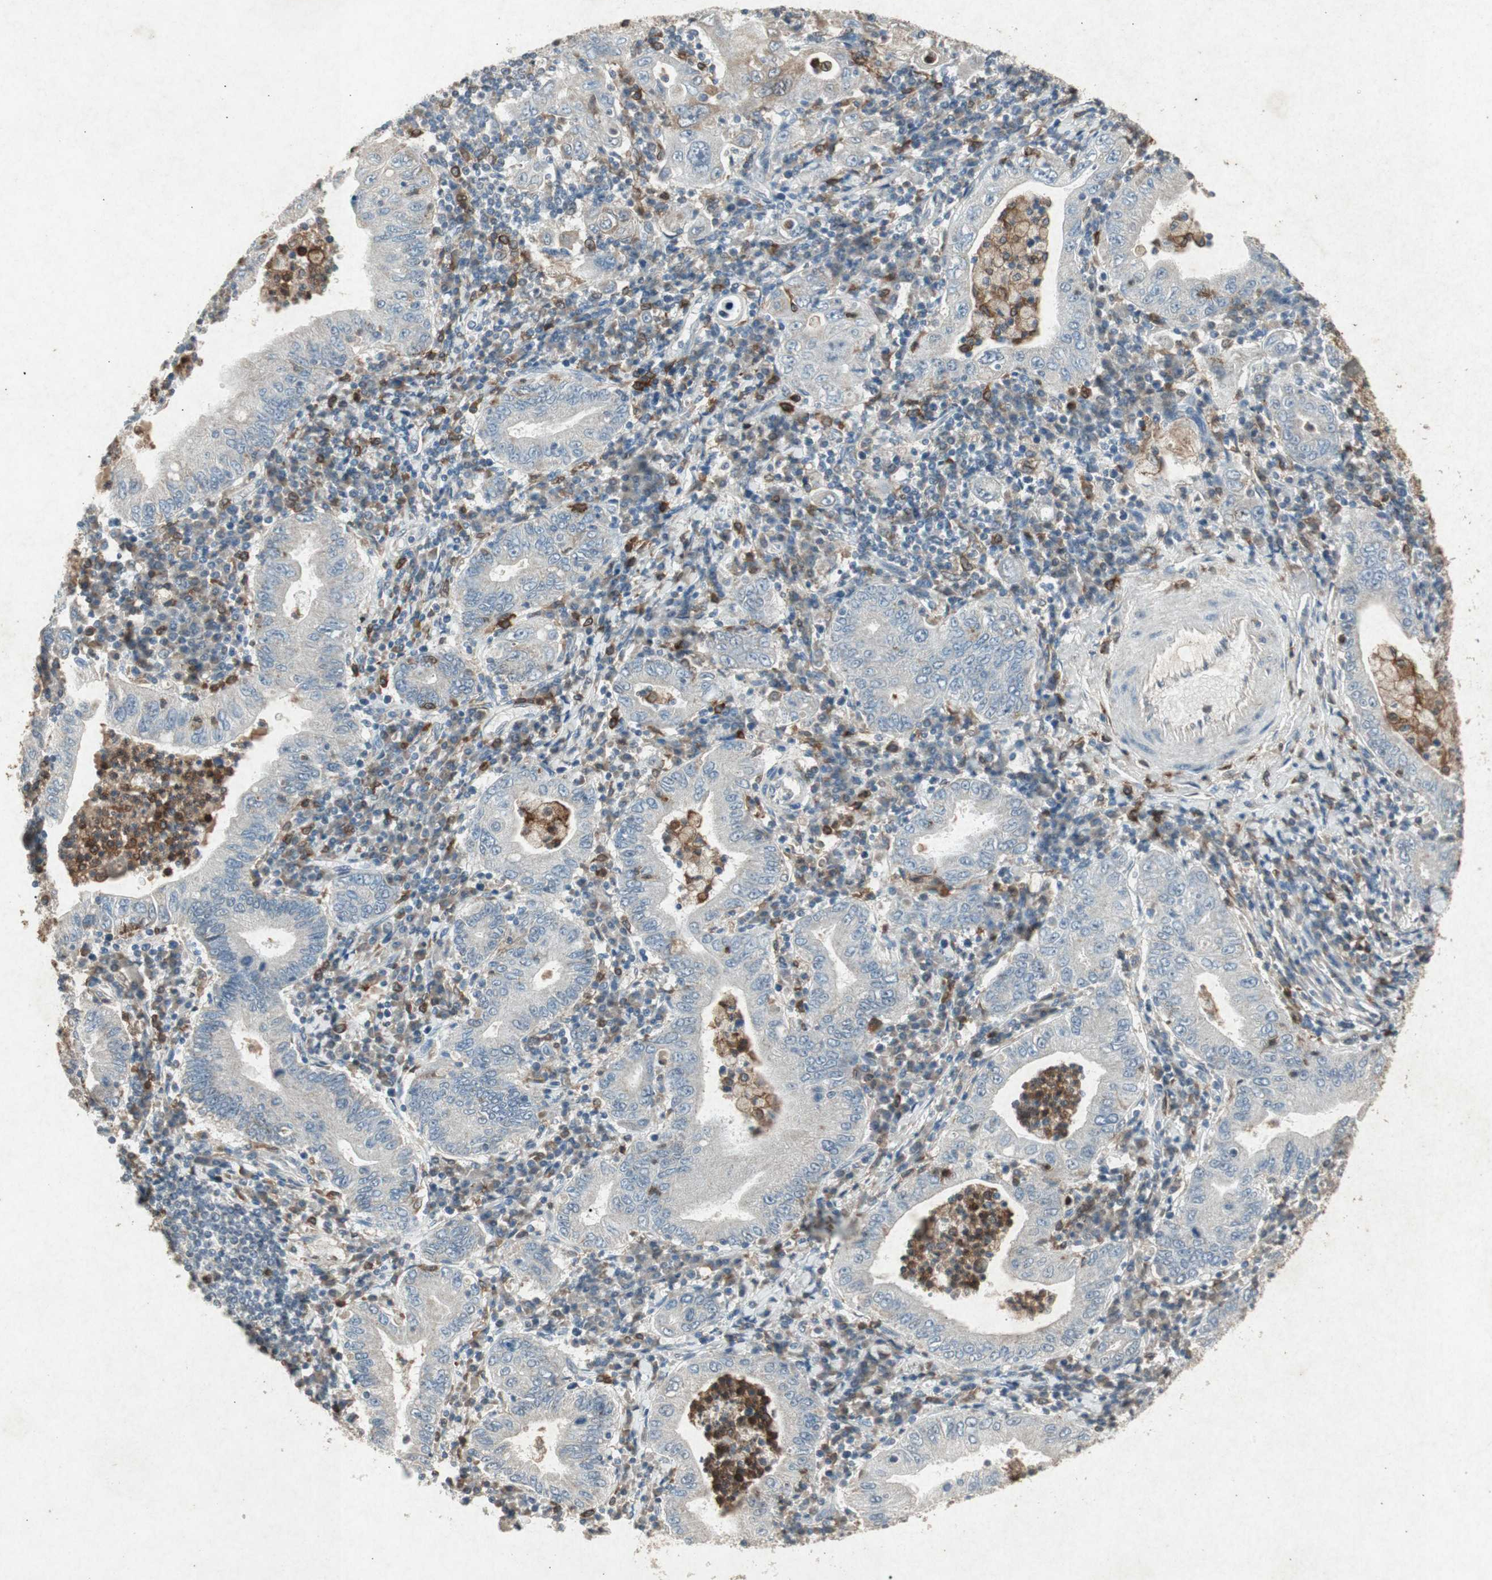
{"staining": {"intensity": "negative", "quantity": "none", "location": "none"}, "tissue": "stomach cancer", "cell_type": "Tumor cells", "image_type": "cancer", "snomed": [{"axis": "morphology", "description": "Normal tissue, NOS"}, {"axis": "morphology", "description": "Adenocarcinoma, NOS"}, {"axis": "topography", "description": "Esophagus"}, {"axis": "topography", "description": "Stomach, upper"}, {"axis": "topography", "description": "Peripheral nerve tissue"}], "caption": "An immunohistochemistry histopathology image of stomach cancer is shown. There is no staining in tumor cells of stomach cancer. Nuclei are stained in blue.", "gene": "TYROBP", "patient": {"sex": "male", "age": 62}}